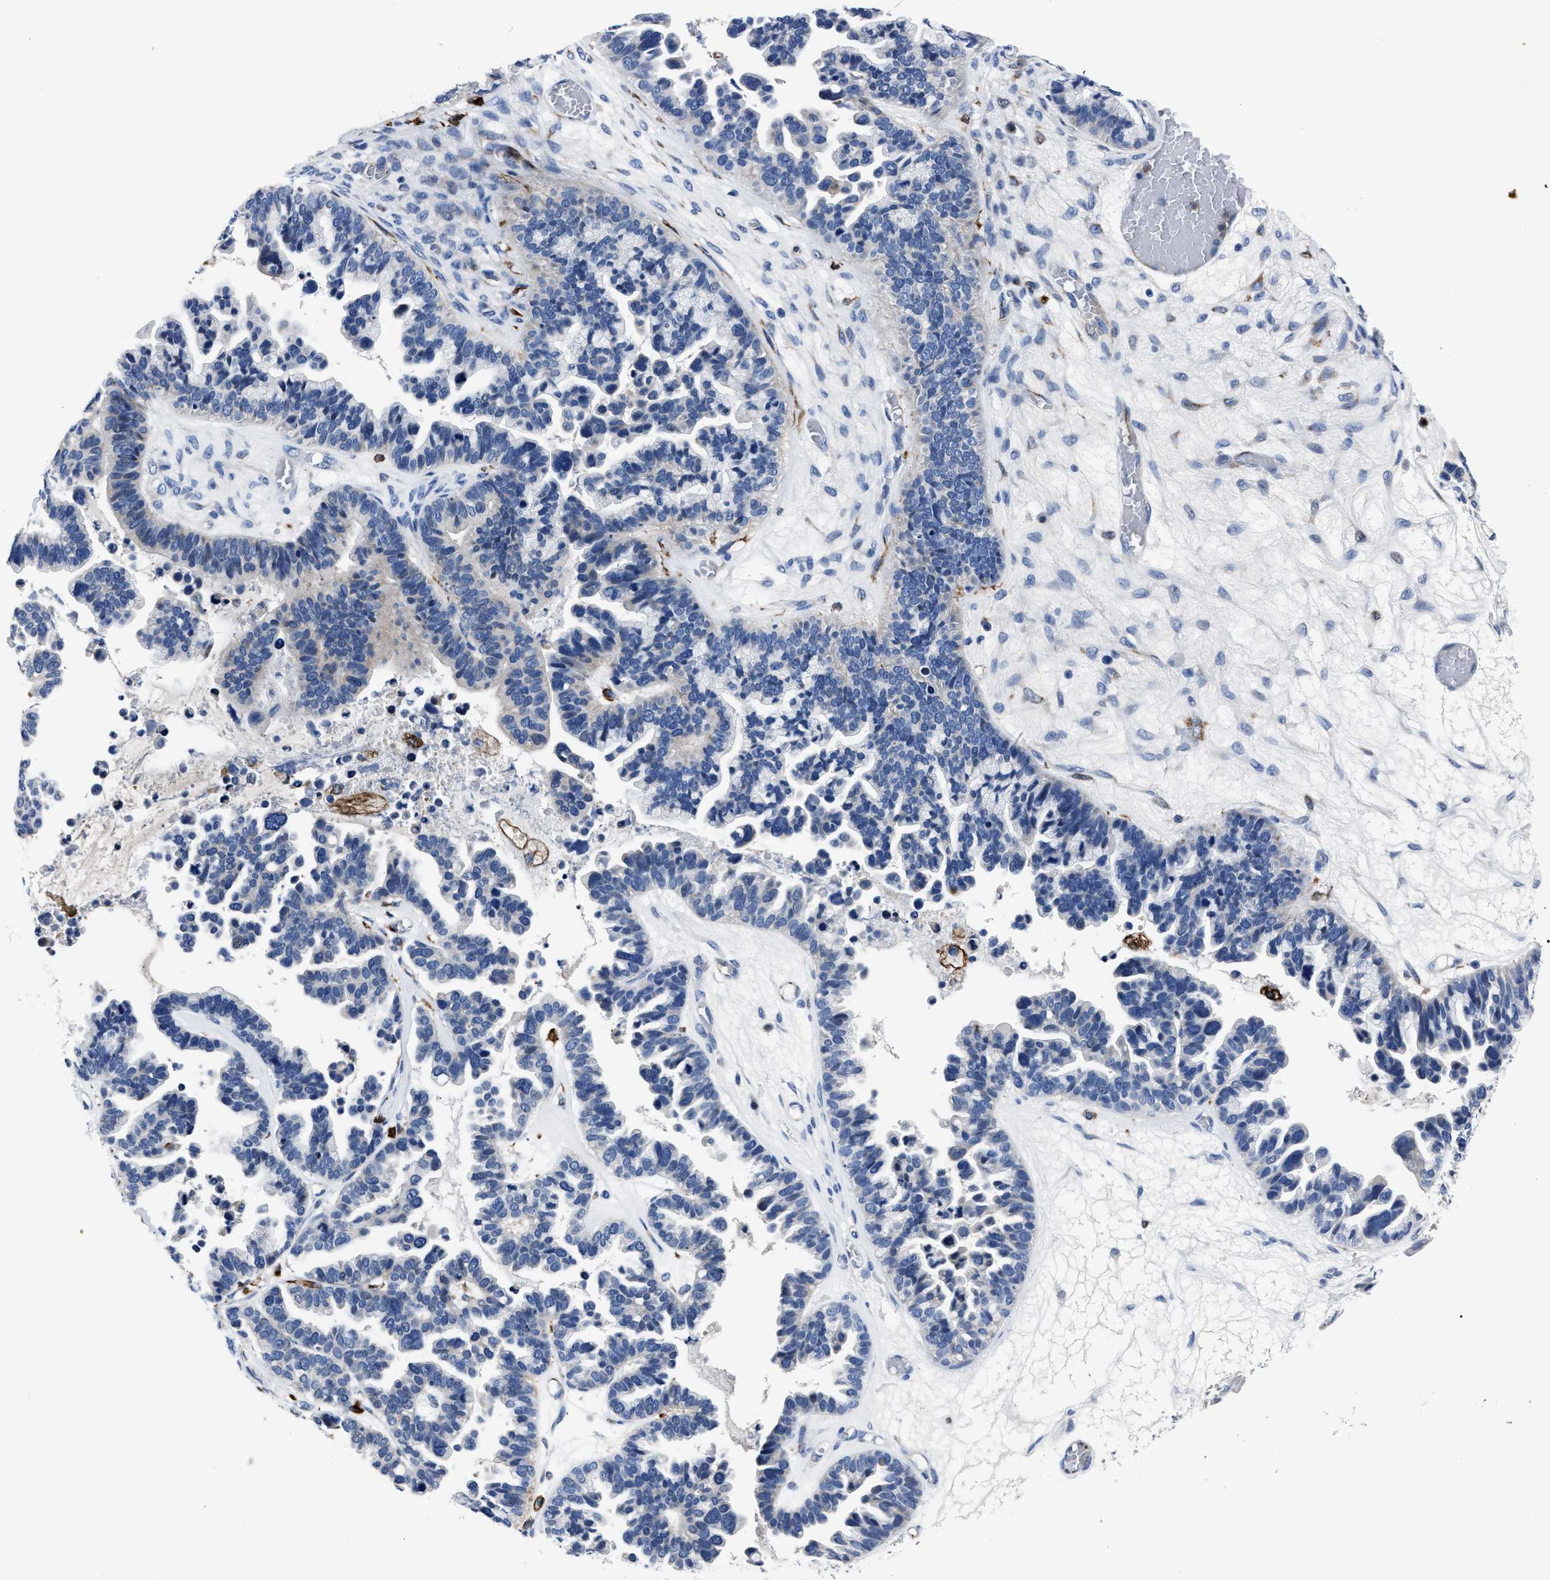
{"staining": {"intensity": "negative", "quantity": "none", "location": "none"}, "tissue": "ovarian cancer", "cell_type": "Tumor cells", "image_type": "cancer", "snomed": [{"axis": "morphology", "description": "Cystadenocarcinoma, serous, NOS"}, {"axis": "topography", "description": "Ovary"}], "caption": "There is no significant positivity in tumor cells of ovarian cancer. (DAB IHC visualized using brightfield microscopy, high magnification).", "gene": "OR10G3", "patient": {"sex": "female", "age": 56}}